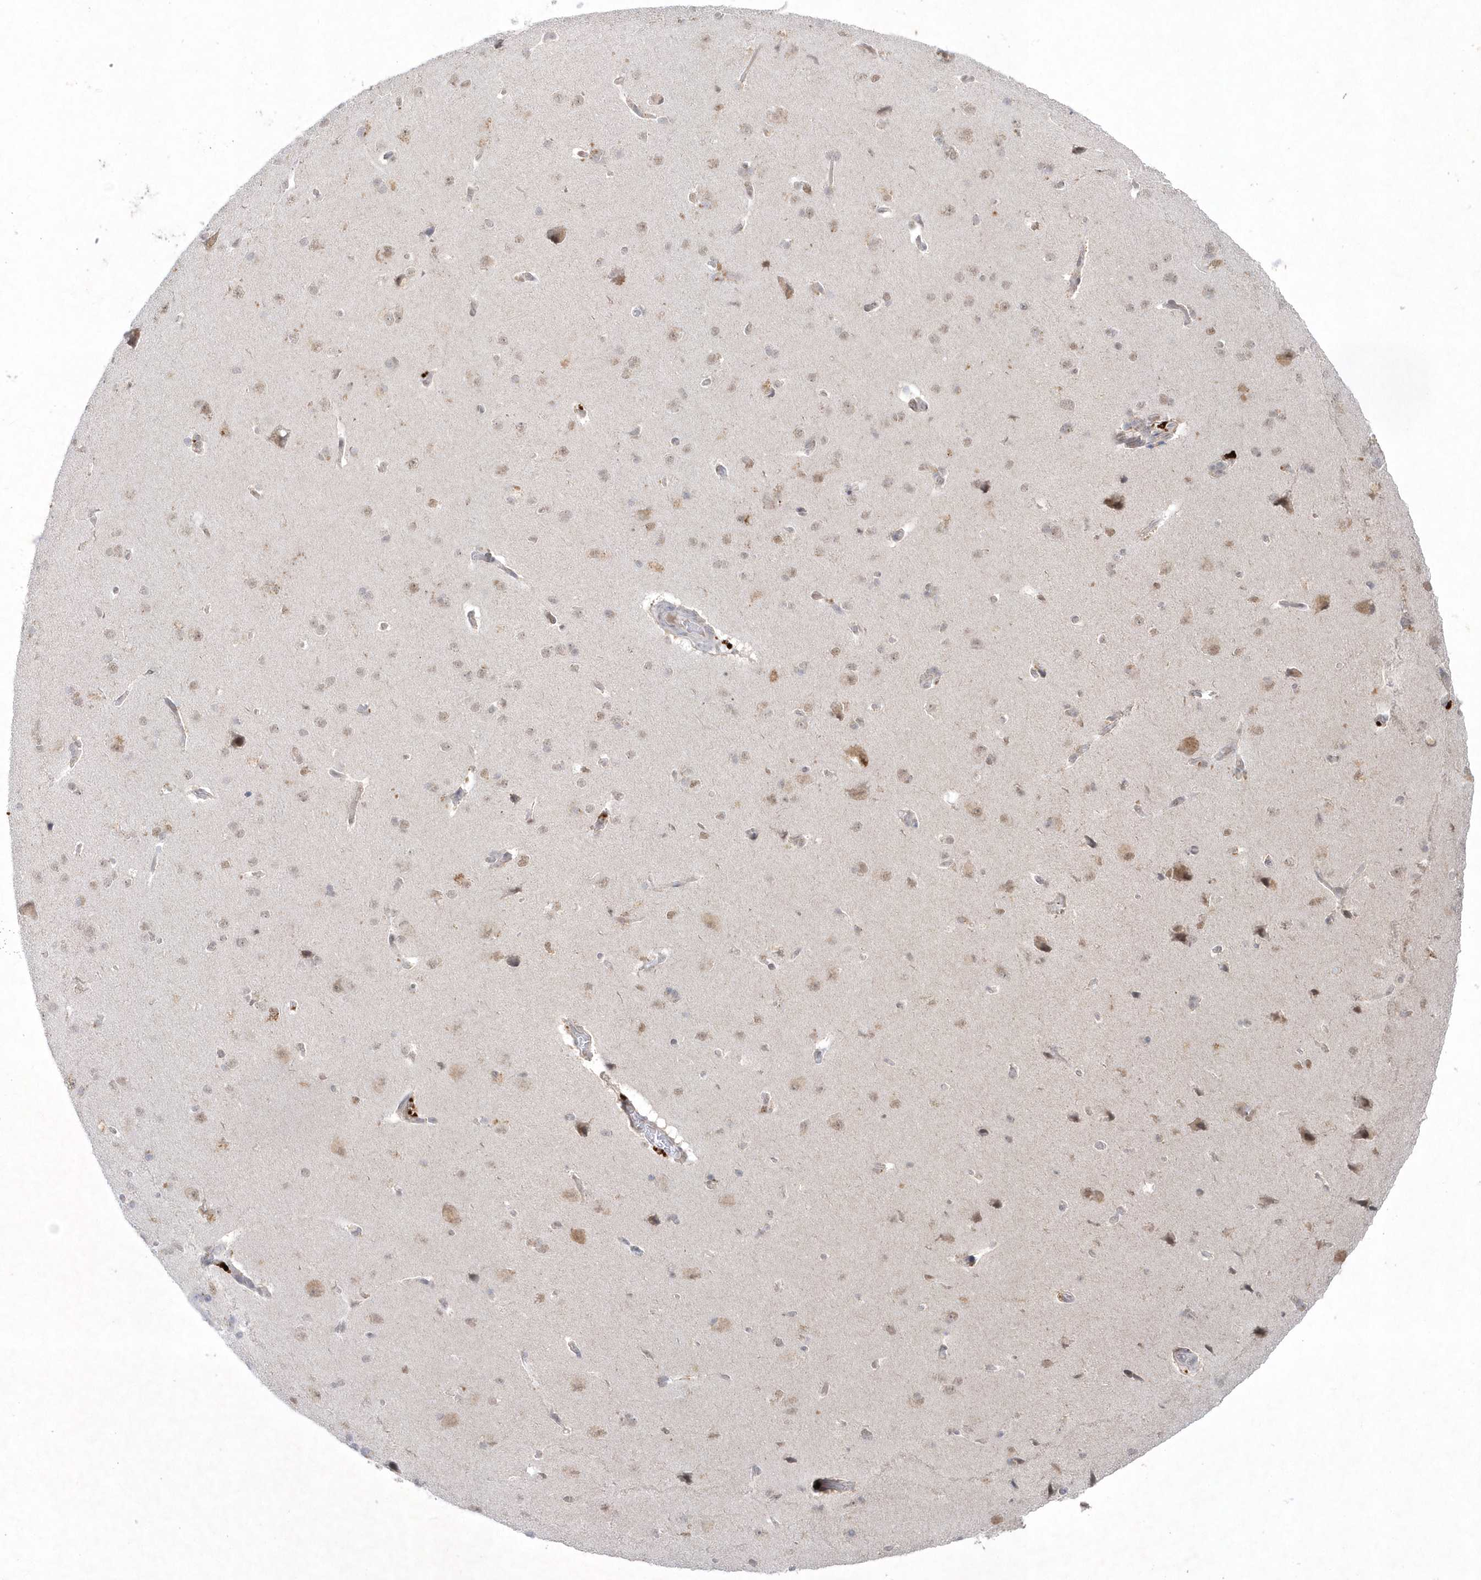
{"staining": {"intensity": "negative", "quantity": "none", "location": "none"}, "tissue": "cerebral cortex", "cell_type": "Endothelial cells", "image_type": "normal", "snomed": [{"axis": "morphology", "description": "Normal tissue, NOS"}, {"axis": "topography", "description": "Cerebral cortex"}], "caption": "Immunohistochemistry (IHC) micrograph of normal cerebral cortex stained for a protein (brown), which demonstrates no expression in endothelial cells. The staining is performed using DAB (3,3'-diaminobenzidine) brown chromogen with nuclei counter-stained in using hematoxylin.", "gene": "CPSF3", "patient": {"sex": "male", "age": 62}}